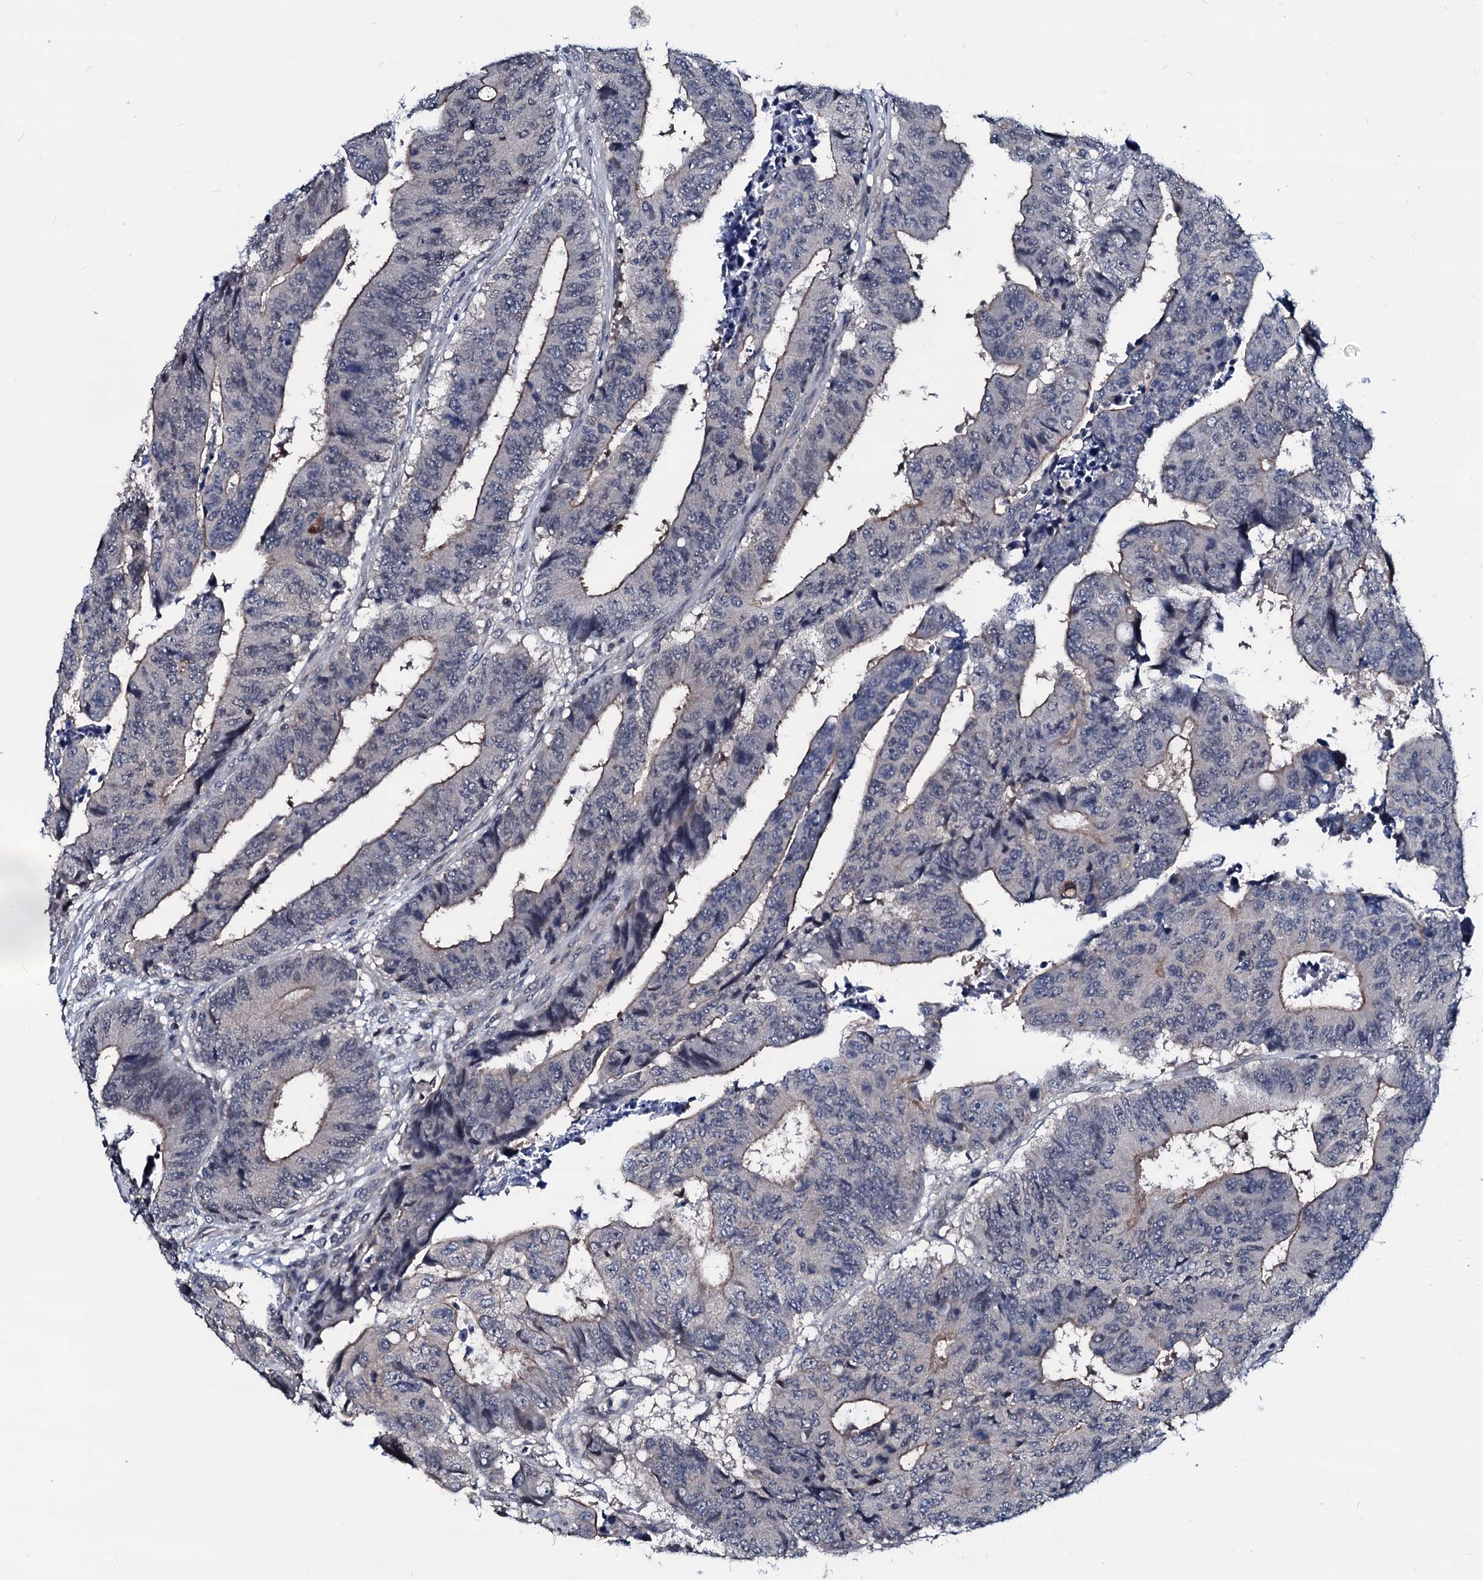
{"staining": {"intensity": "moderate", "quantity": "<25%", "location": "cytoplasmic/membranous"}, "tissue": "colorectal cancer", "cell_type": "Tumor cells", "image_type": "cancer", "snomed": [{"axis": "morphology", "description": "Adenocarcinoma, NOS"}, {"axis": "topography", "description": "Rectum"}], "caption": "Immunohistochemistry micrograph of human colorectal cancer stained for a protein (brown), which demonstrates low levels of moderate cytoplasmic/membranous staining in approximately <25% of tumor cells.", "gene": "OGFOD2", "patient": {"sex": "male", "age": 84}}